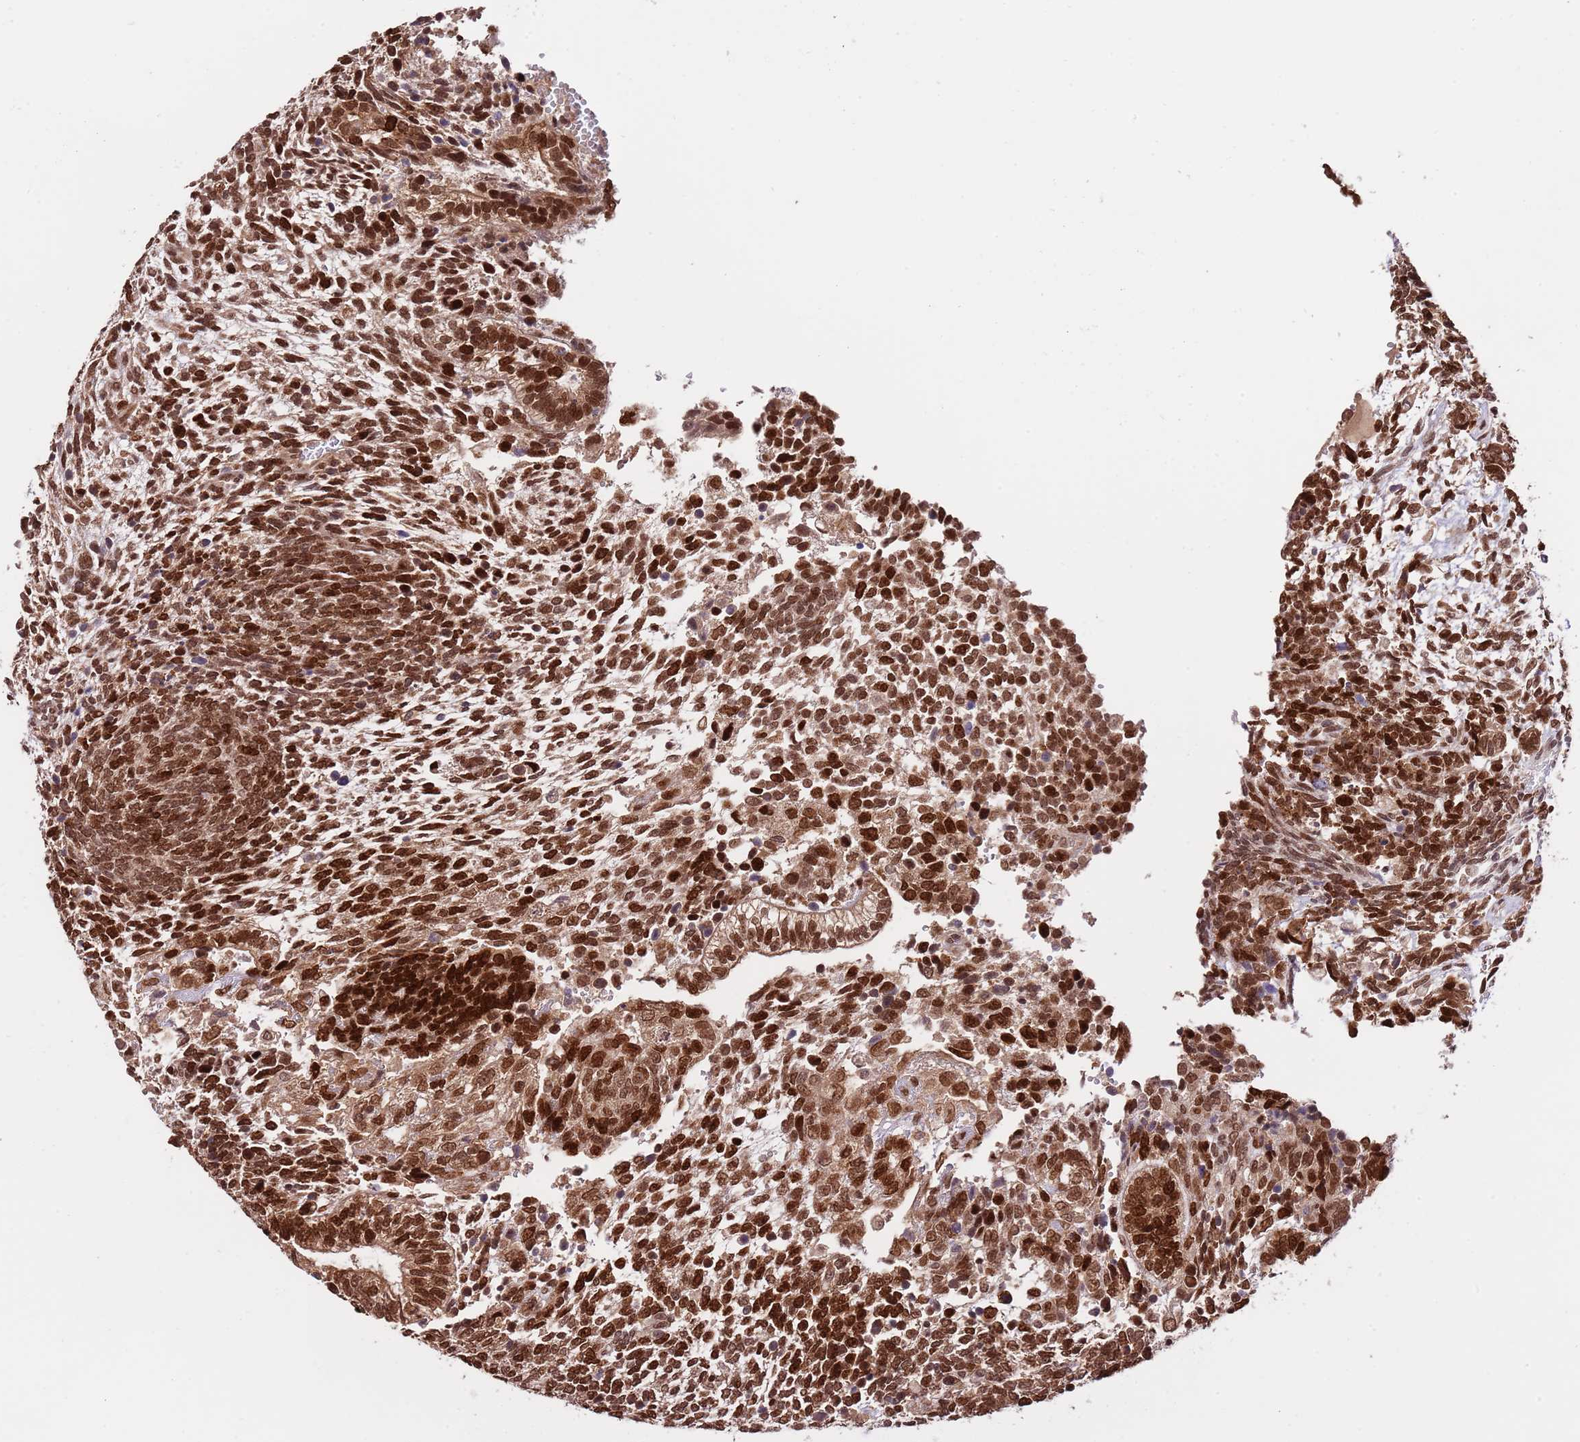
{"staining": {"intensity": "strong", "quantity": ">75%", "location": "nuclear"}, "tissue": "testis cancer", "cell_type": "Tumor cells", "image_type": "cancer", "snomed": [{"axis": "morphology", "description": "Carcinoma, Embryonal, NOS"}, {"axis": "topography", "description": "Testis"}], "caption": "Testis cancer (embryonal carcinoma) stained with a protein marker demonstrates strong staining in tumor cells.", "gene": "RIF1", "patient": {"sex": "male", "age": 23}}